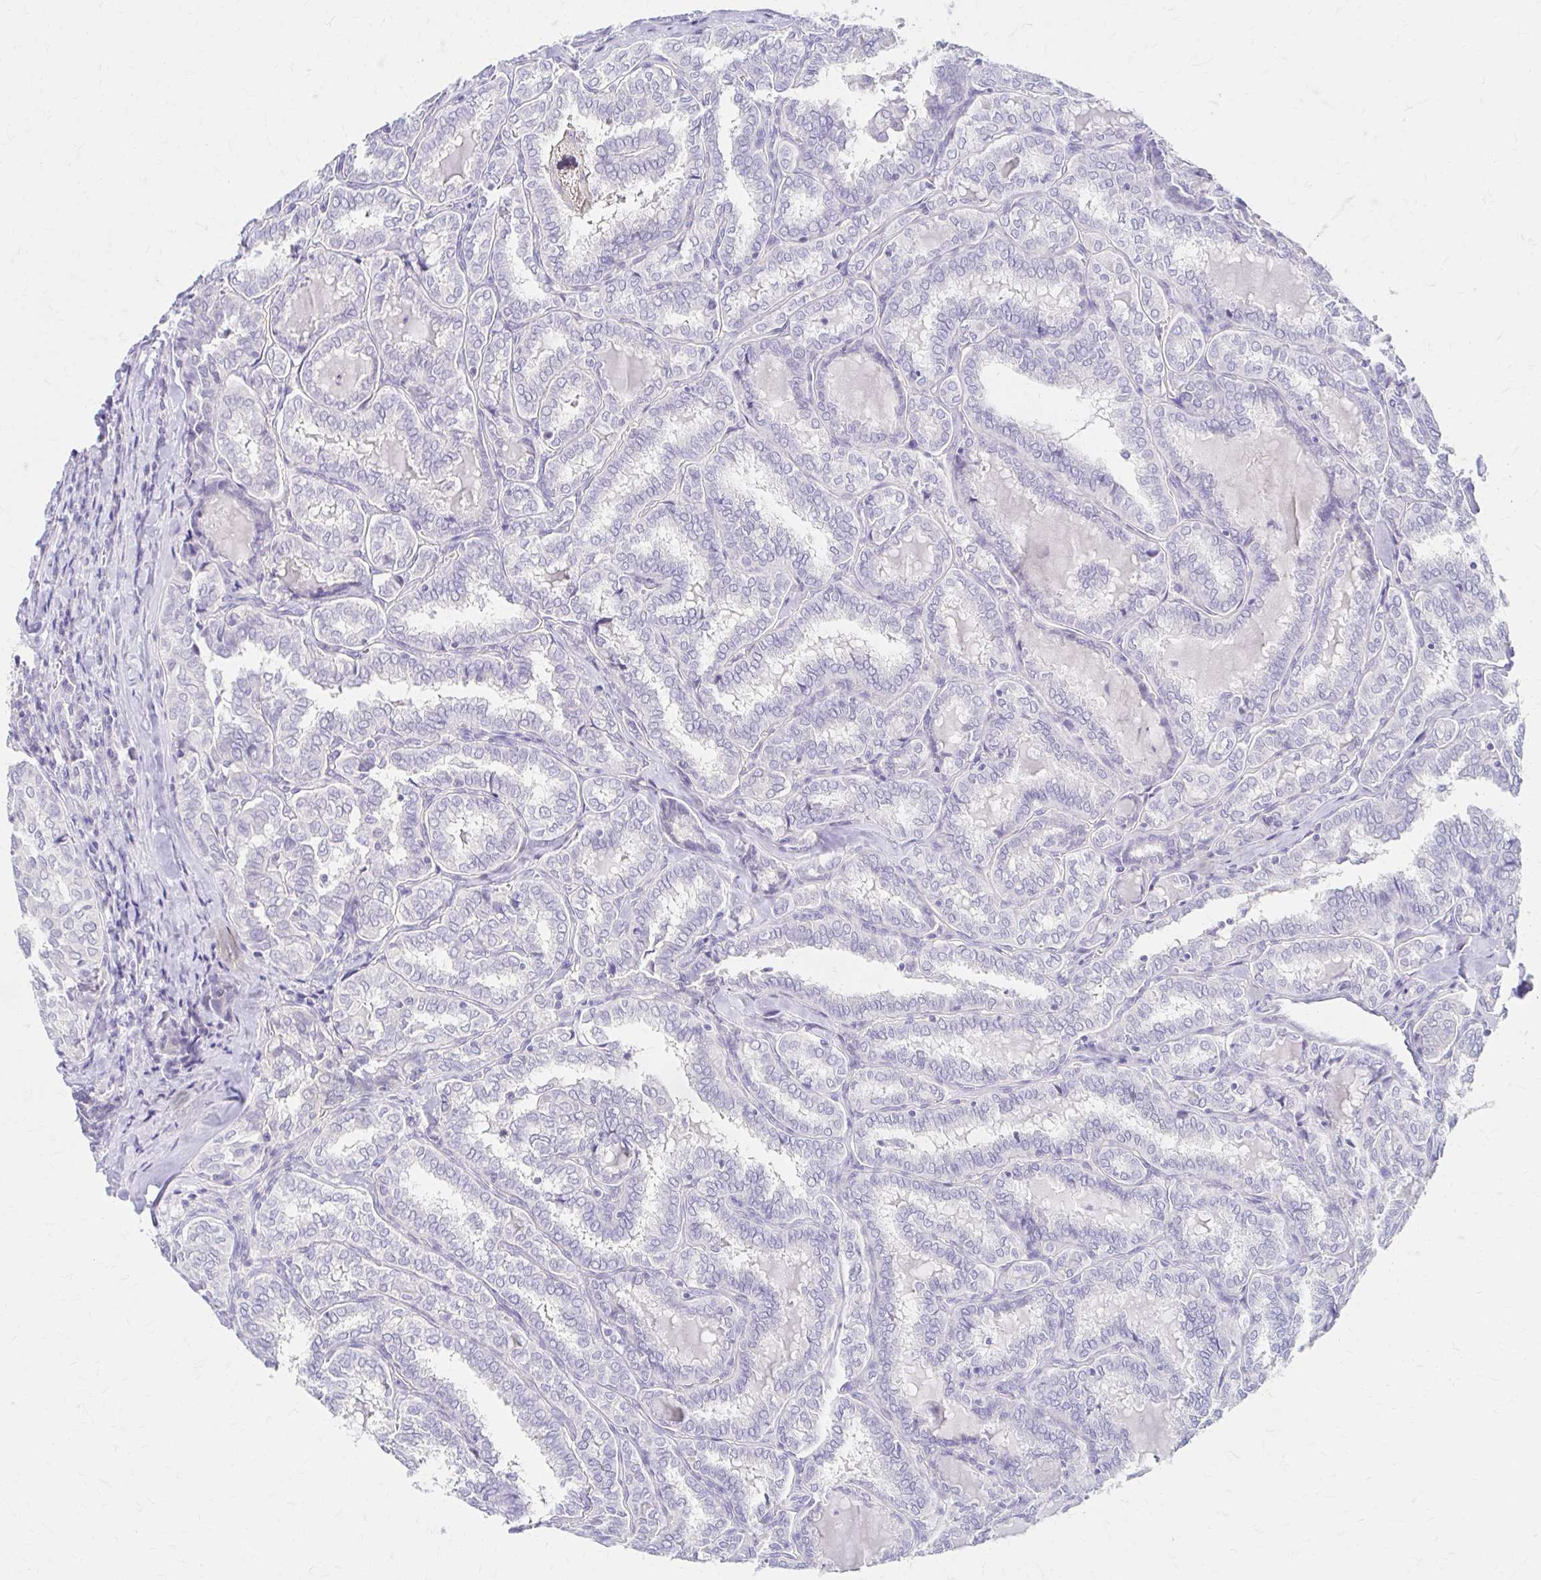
{"staining": {"intensity": "negative", "quantity": "none", "location": "none"}, "tissue": "thyroid cancer", "cell_type": "Tumor cells", "image_type": "cancer", "snomed": [{"axis": "morphology", "description": "Papillary adenocarcinoma, NOS"}, {"axis": "topography", "description": "Thyroid gland"}], "caption": "This histopathology image is of thyroid cancer stained with immunohistochemistry to label a protein in brown with the nuclei are counter-stained blue. There is no expression in tumor cells.", "gene": "AZGP1", "patient": {"sex": "female", "age": 30}}